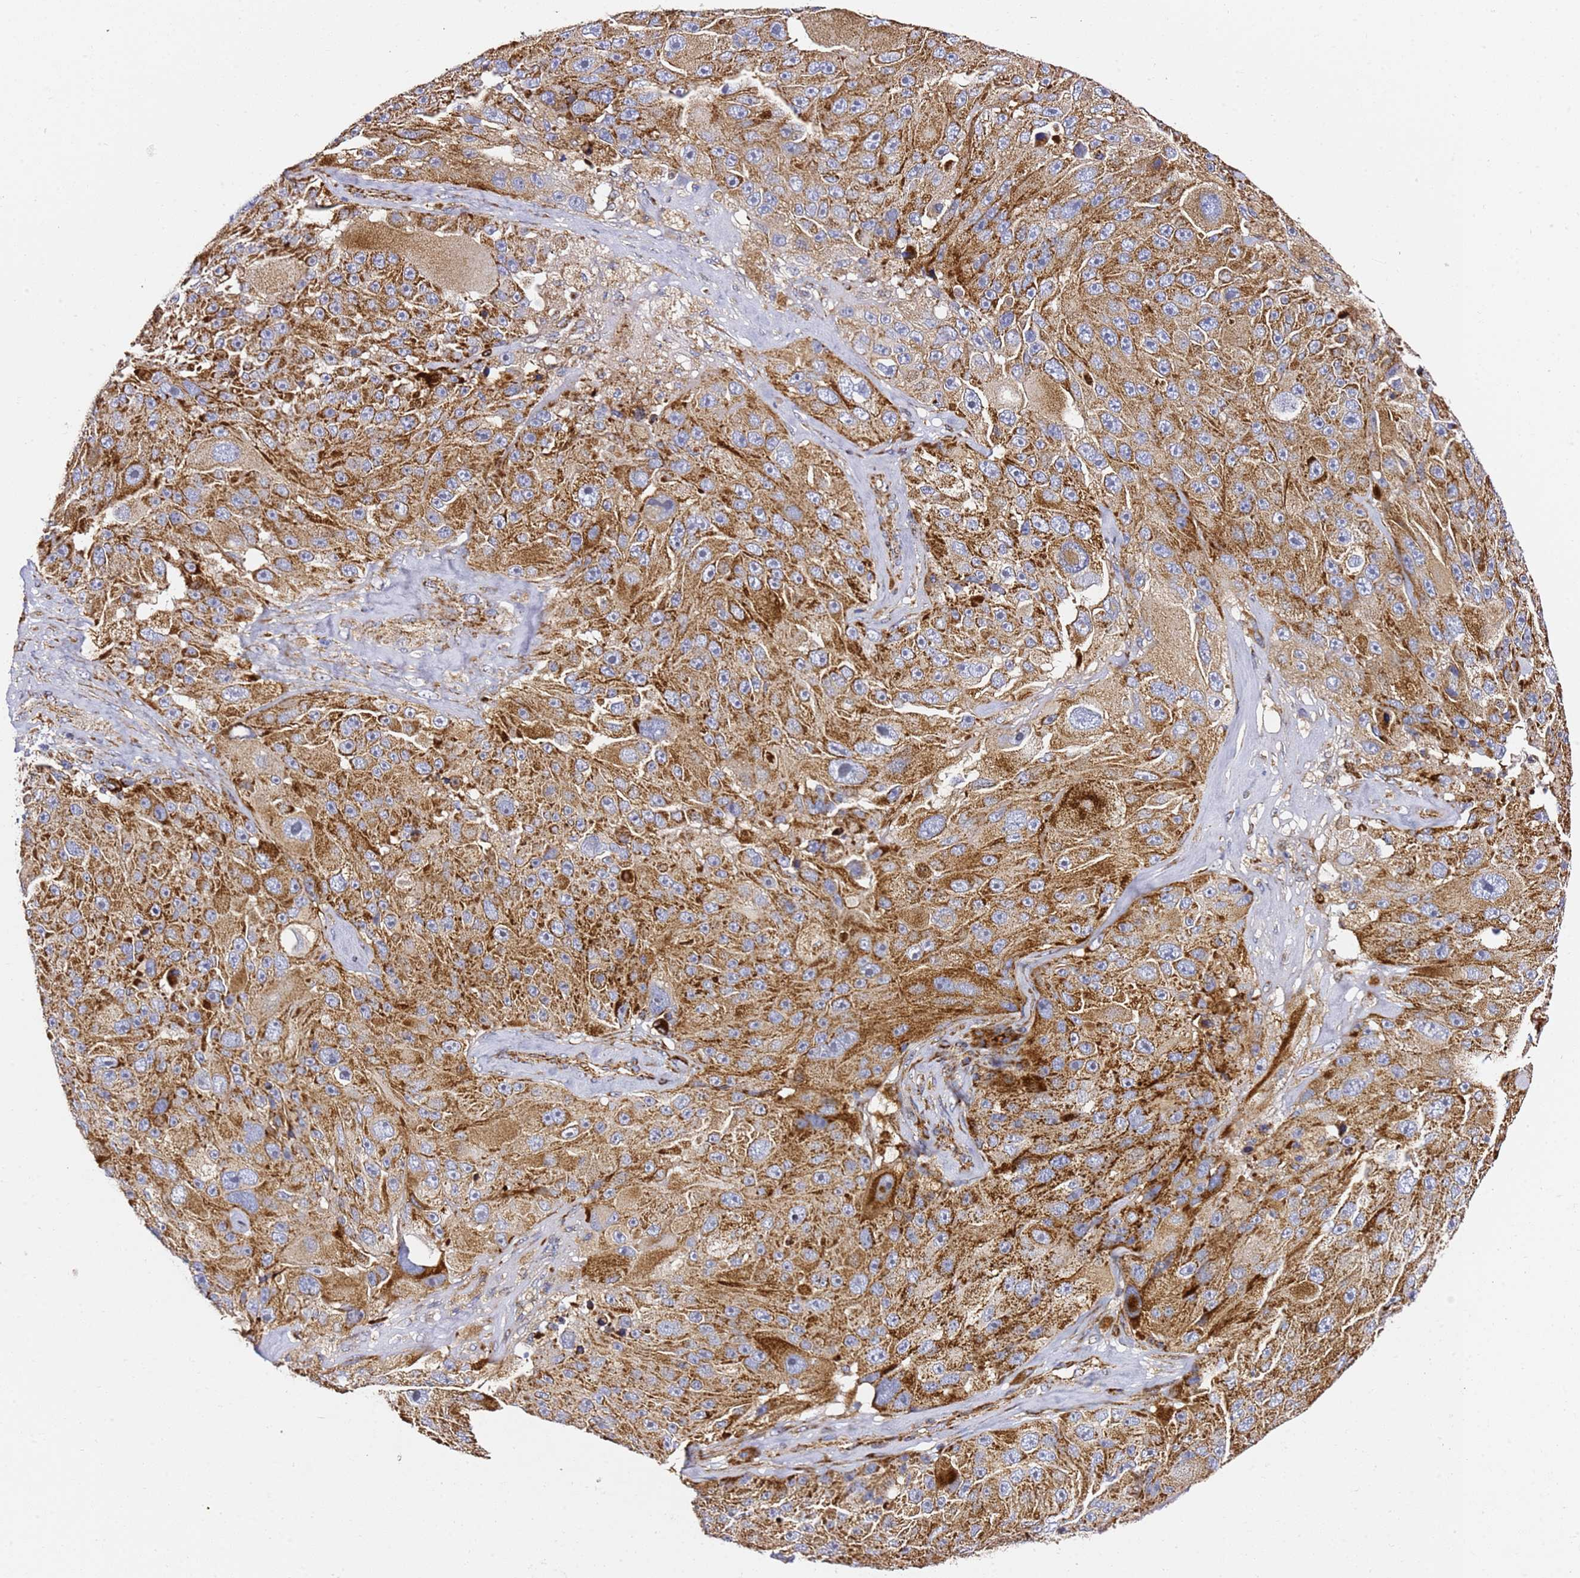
{"staining": {"intensity": "strong", "quantity": ">75%", "location": "cytoplasmic/membranous"}, "tissue": "melanoma", "cell_type": "Tumor cells", "image_type": "cancer", "snomed": [{"axis": "morphology", "description": "Malignant melanoma, Metastatic site"}, {"axis": "topography", "description": "Lymph node"}], "caption": "Immunohistochemistry (IHC) of human melanoma displays high levels of strong cytoplasmic/membranous expression in about >75% of tumor cells.", "gene": "NDUFA3", "patient": {"sex": "male", "age": 62}}